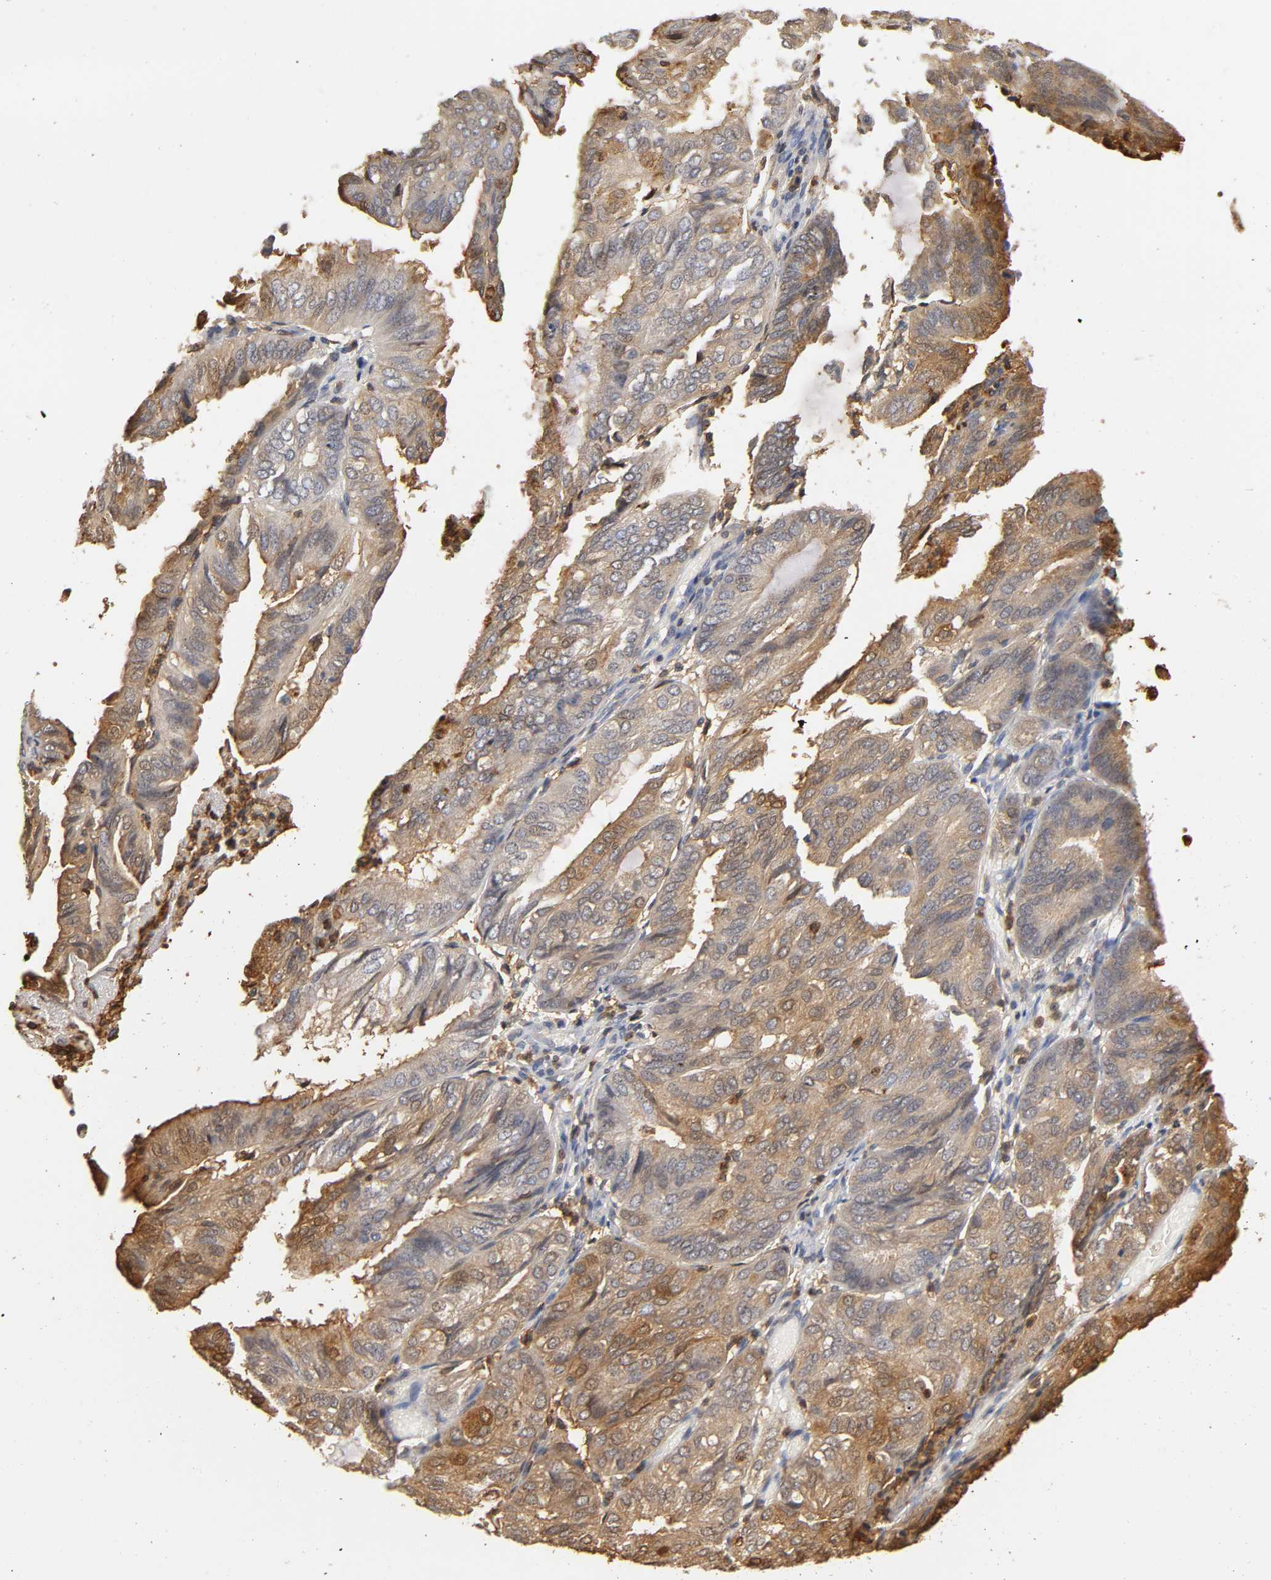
{"staining": {"intensity": "weak", "quantity": ">75%", "location": "cytoplasmic/membranous"}, "tissue": "endometrial cancer", "cell_type": "Tumor cells", "image_type": "cancer", "snomed": [{"axis": "morphology", "description": "Adenocarcinoma, NOS"}, {"axis": "topography", "description": "Endometrium"}], "caption": "The image displays immunohistochemical staining of adenocarcinoma (endometrial). There is weak cytoplasmic/membranous staining is present in about >75% of tumor cells. Using DAB (brown) and hematoxylin (blue) stains, captured at high magnification using brightfield microscopy.", "gene": "ANXA11", "patient": {"sex": "female", "age": 59}}